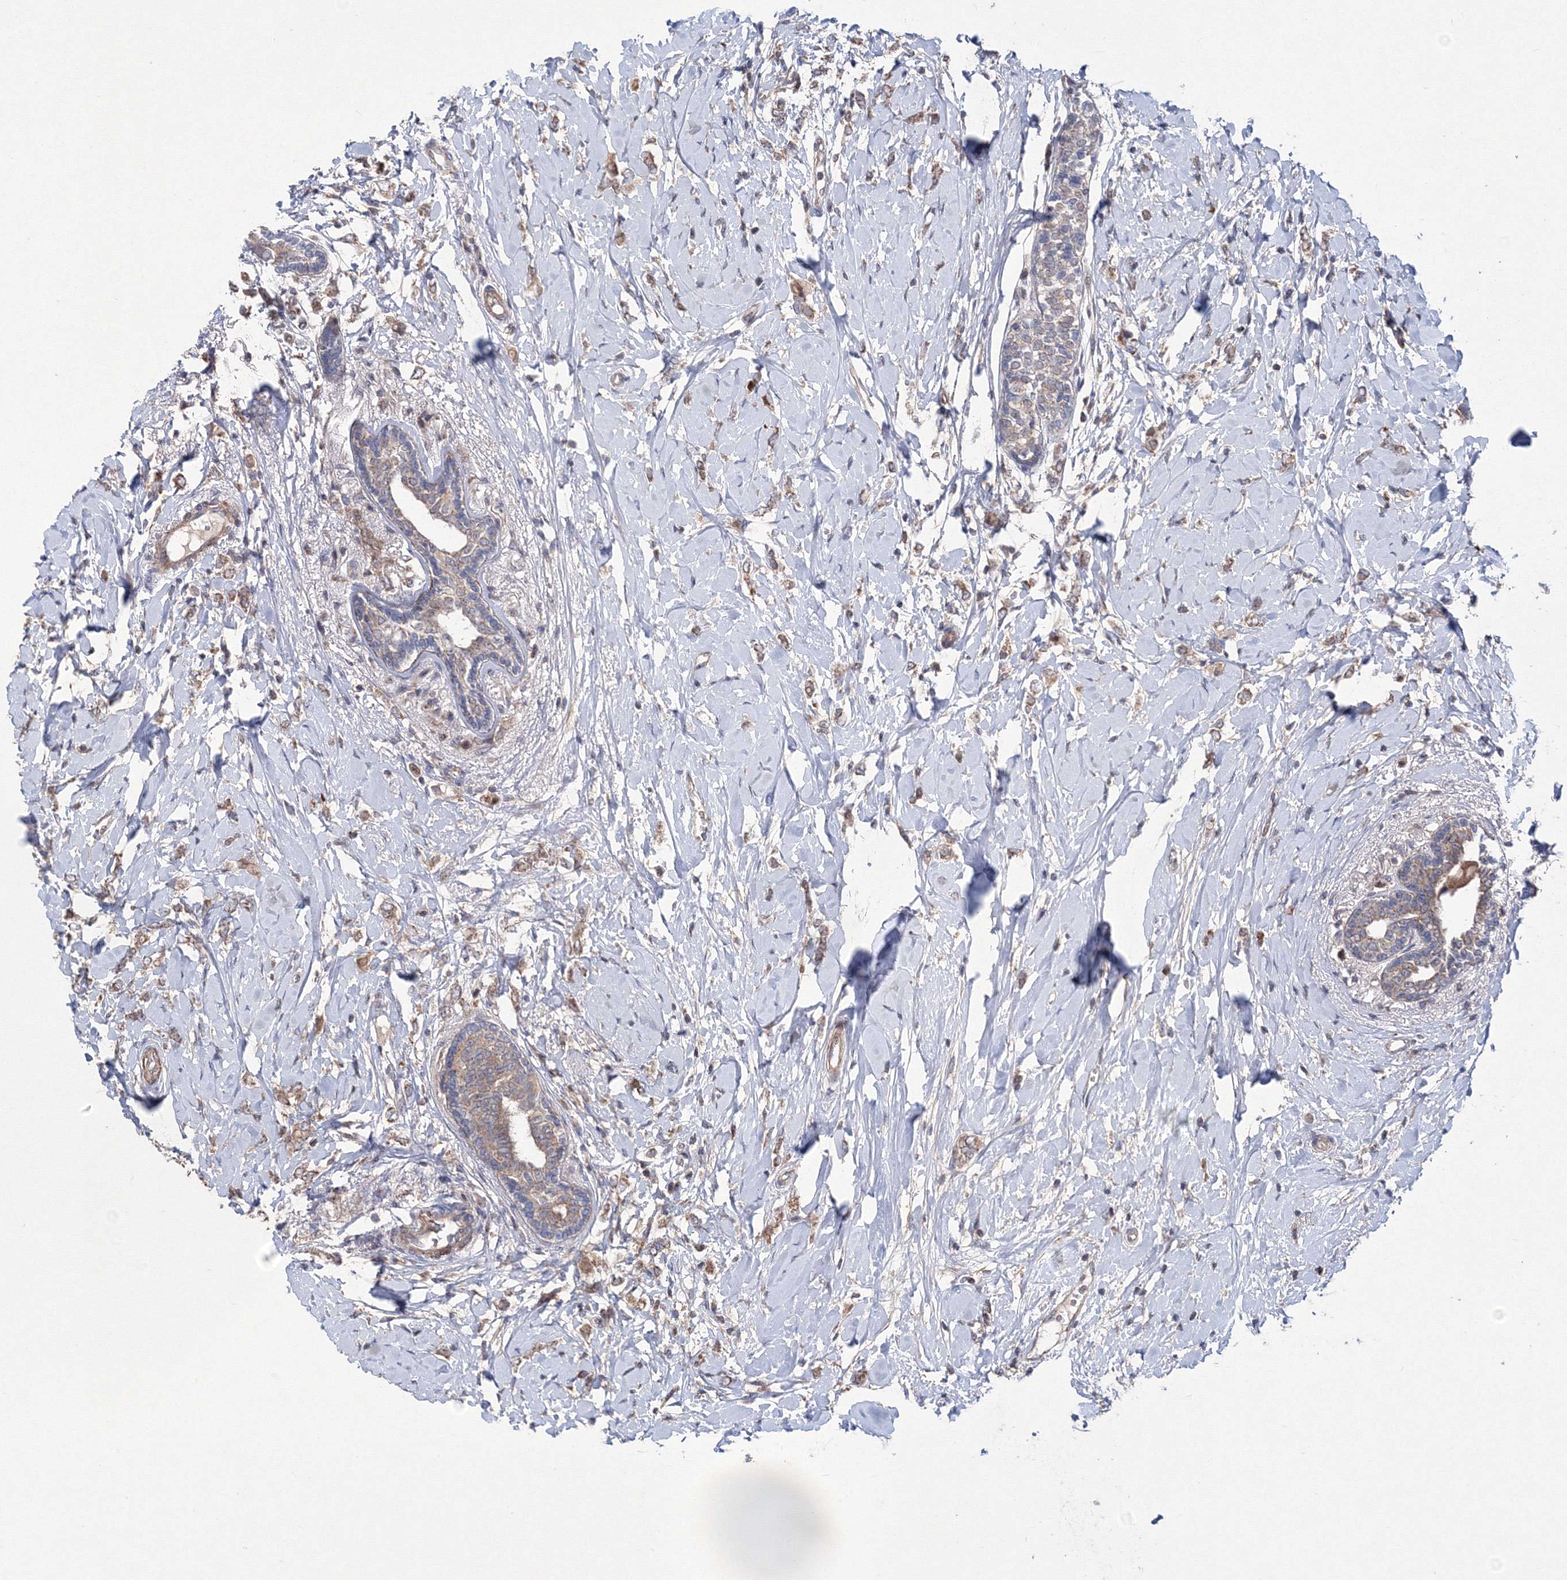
{"staining": {"intensity": "weak", "quantity": ">75%", "location": "cytoplasmic/membranous"}, "tissue": "breast cancer", "cell_type": "Tumor cells", "image_type": "cancer", "snomed": [{"axis": "morphology", "description": "Normal tissue, NOS"}, {"axis": "morphology", "description": "Lobular carcinoma"}, {"axis": "topography", "description": "Breast"}], "caption": "Brown immunohistochemical staining in breast cancer demonstrates weak cytoplasmic/membranous positivity in approximately >75% of tumor cells. Using DAB (brown) and hematoxylin (blue) stains, captured at high magnification using brightfield microscopy.", "gene": "PPP2R2B", "patient": {"sex": "female", "age": 47}}